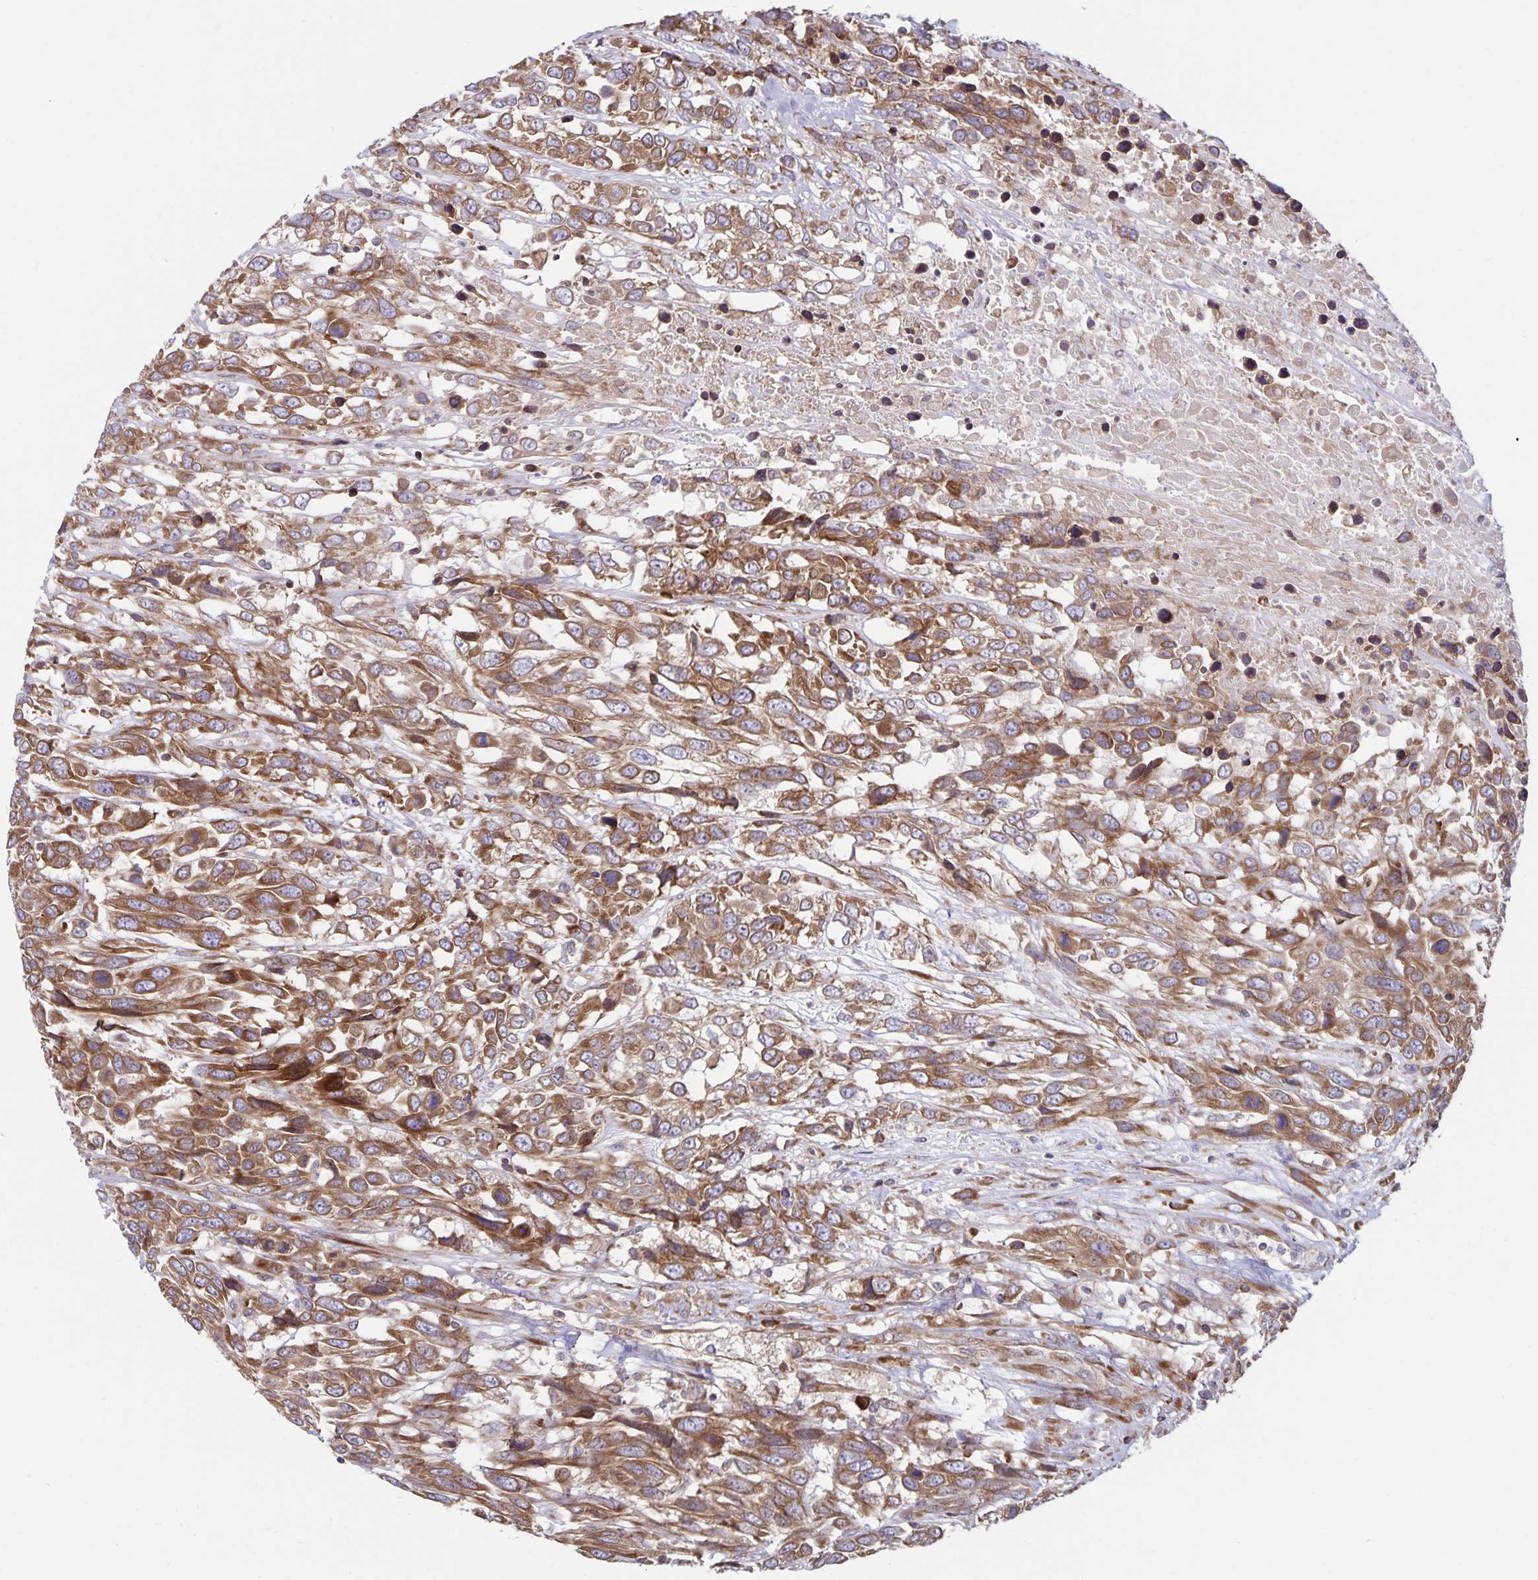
{"staining": {"intensity": "moderate", "quantity": ">75%", "location": "cytoplasmic/membranous"}, "tissue": "urothelial cancer", "cell_type": "Tumor cells", "image_type": "cancer", "snomed": [{"axis": "morphology", "description": "Urothelial carcinoma, High grade"}, {"axis": "topography", "description": "Urinary bladder"}], "caption": "A high-resolution image shows IHC staining of high-grade urothelial carcinoma, which exhibits moderate cytoplasmic/membranous positivity in approximately >75% of tumor cells. (DAB IHC, brown staining for protein, blue staining for nuclei).", "gene": "SEC62", "patient": {"sex": "female", "age": 70}}